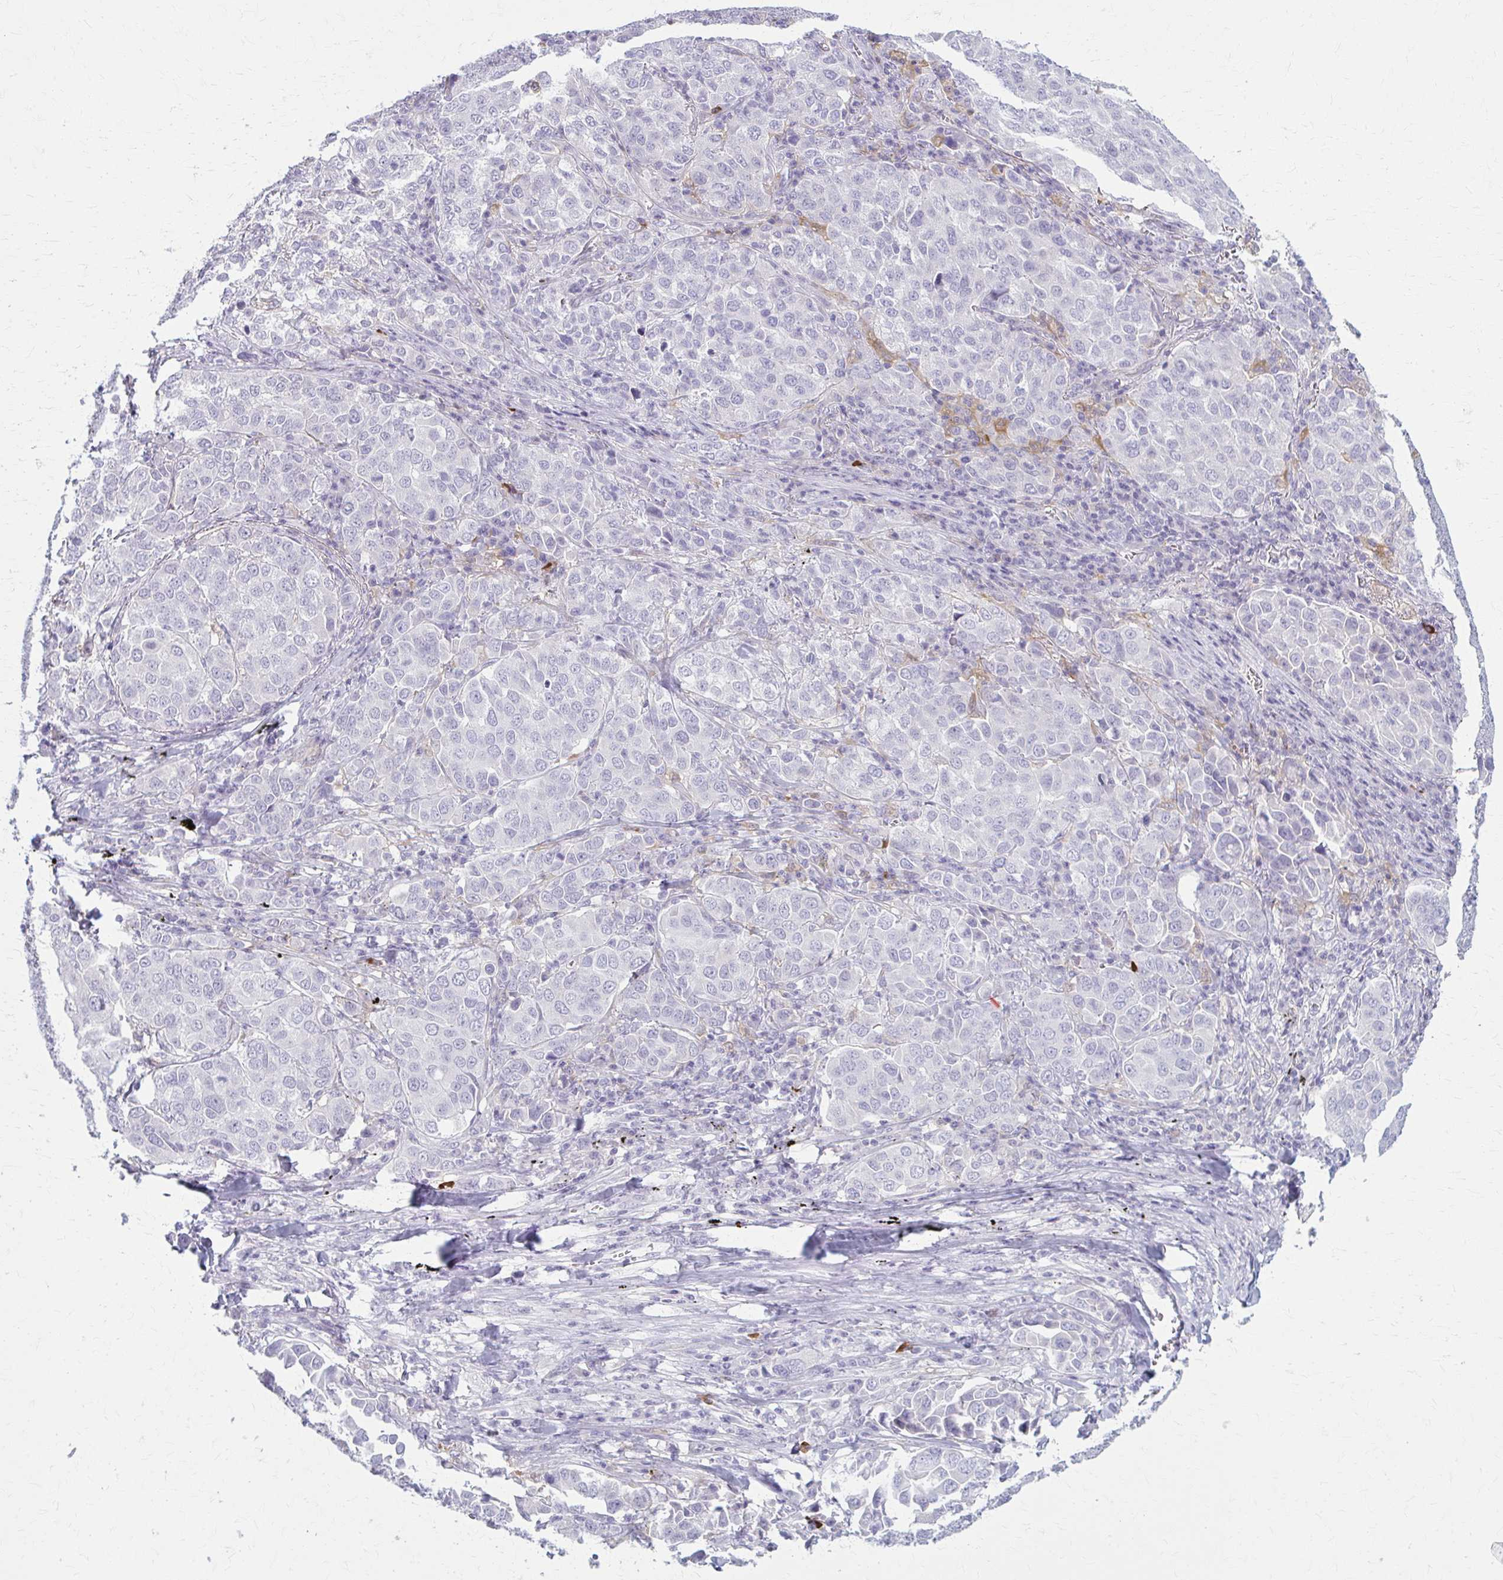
{"staining": {"intensity": "negative", "quantity": "none", "location": "none"}, "tissue": "lung cancer", "cell_type": "Tumor cells", "image_type": "cancer", "snomed": [{"axis": "morphology", "description": "Adenocarcinoma, NOS"}, {"axis": "morphology", "description": "Adenocarcinoma, metastatic, NOS"}, {"axis": "topography", "description": "Lymph node"}, {"axis": "topography", "description": "Lung"}], "caption": "The histopathology image reveals no significant expression in tumor cells of lung cancer (metastatic adenocarcinoma).", "gene": "LDLRAP1", "patient": {"sex": "female", "age": 65}}